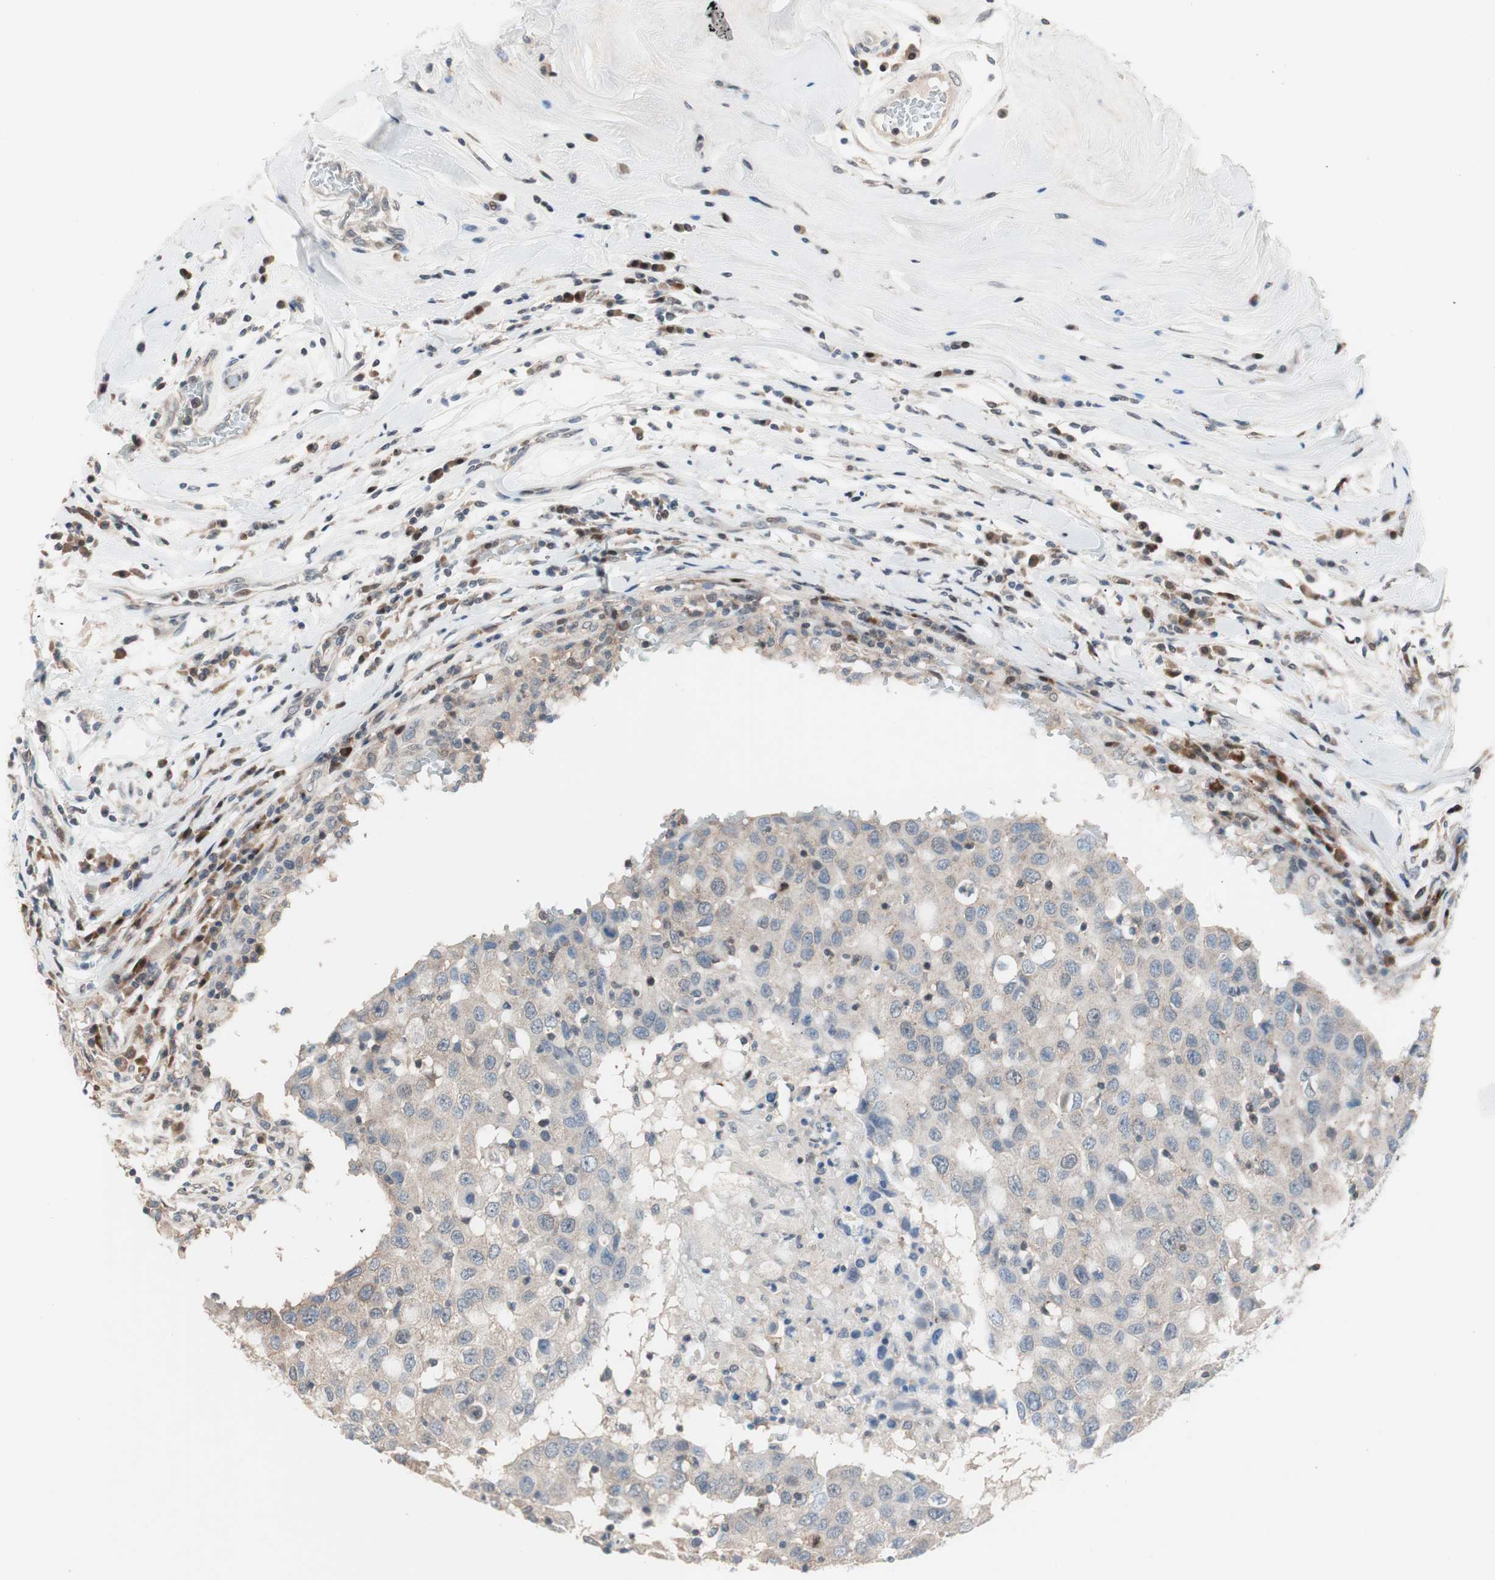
{"staining": {"intensity": "weak", "quantity": "<25%", "location": "cytoplasmic/membranous"}, "tissue": "breast cancer", "cell_type": "Tumor cells", "image_type": "cancer", "snomed": [{"axis": "morphology", "description": "Duct carcinoma"}, {"axis": "topography", "description": "Breast"}], "caption": "Tumor cells show no significant expression in breast cancer.", "gene": "POLH", "patient": {"sex": "female", "age": 27}}